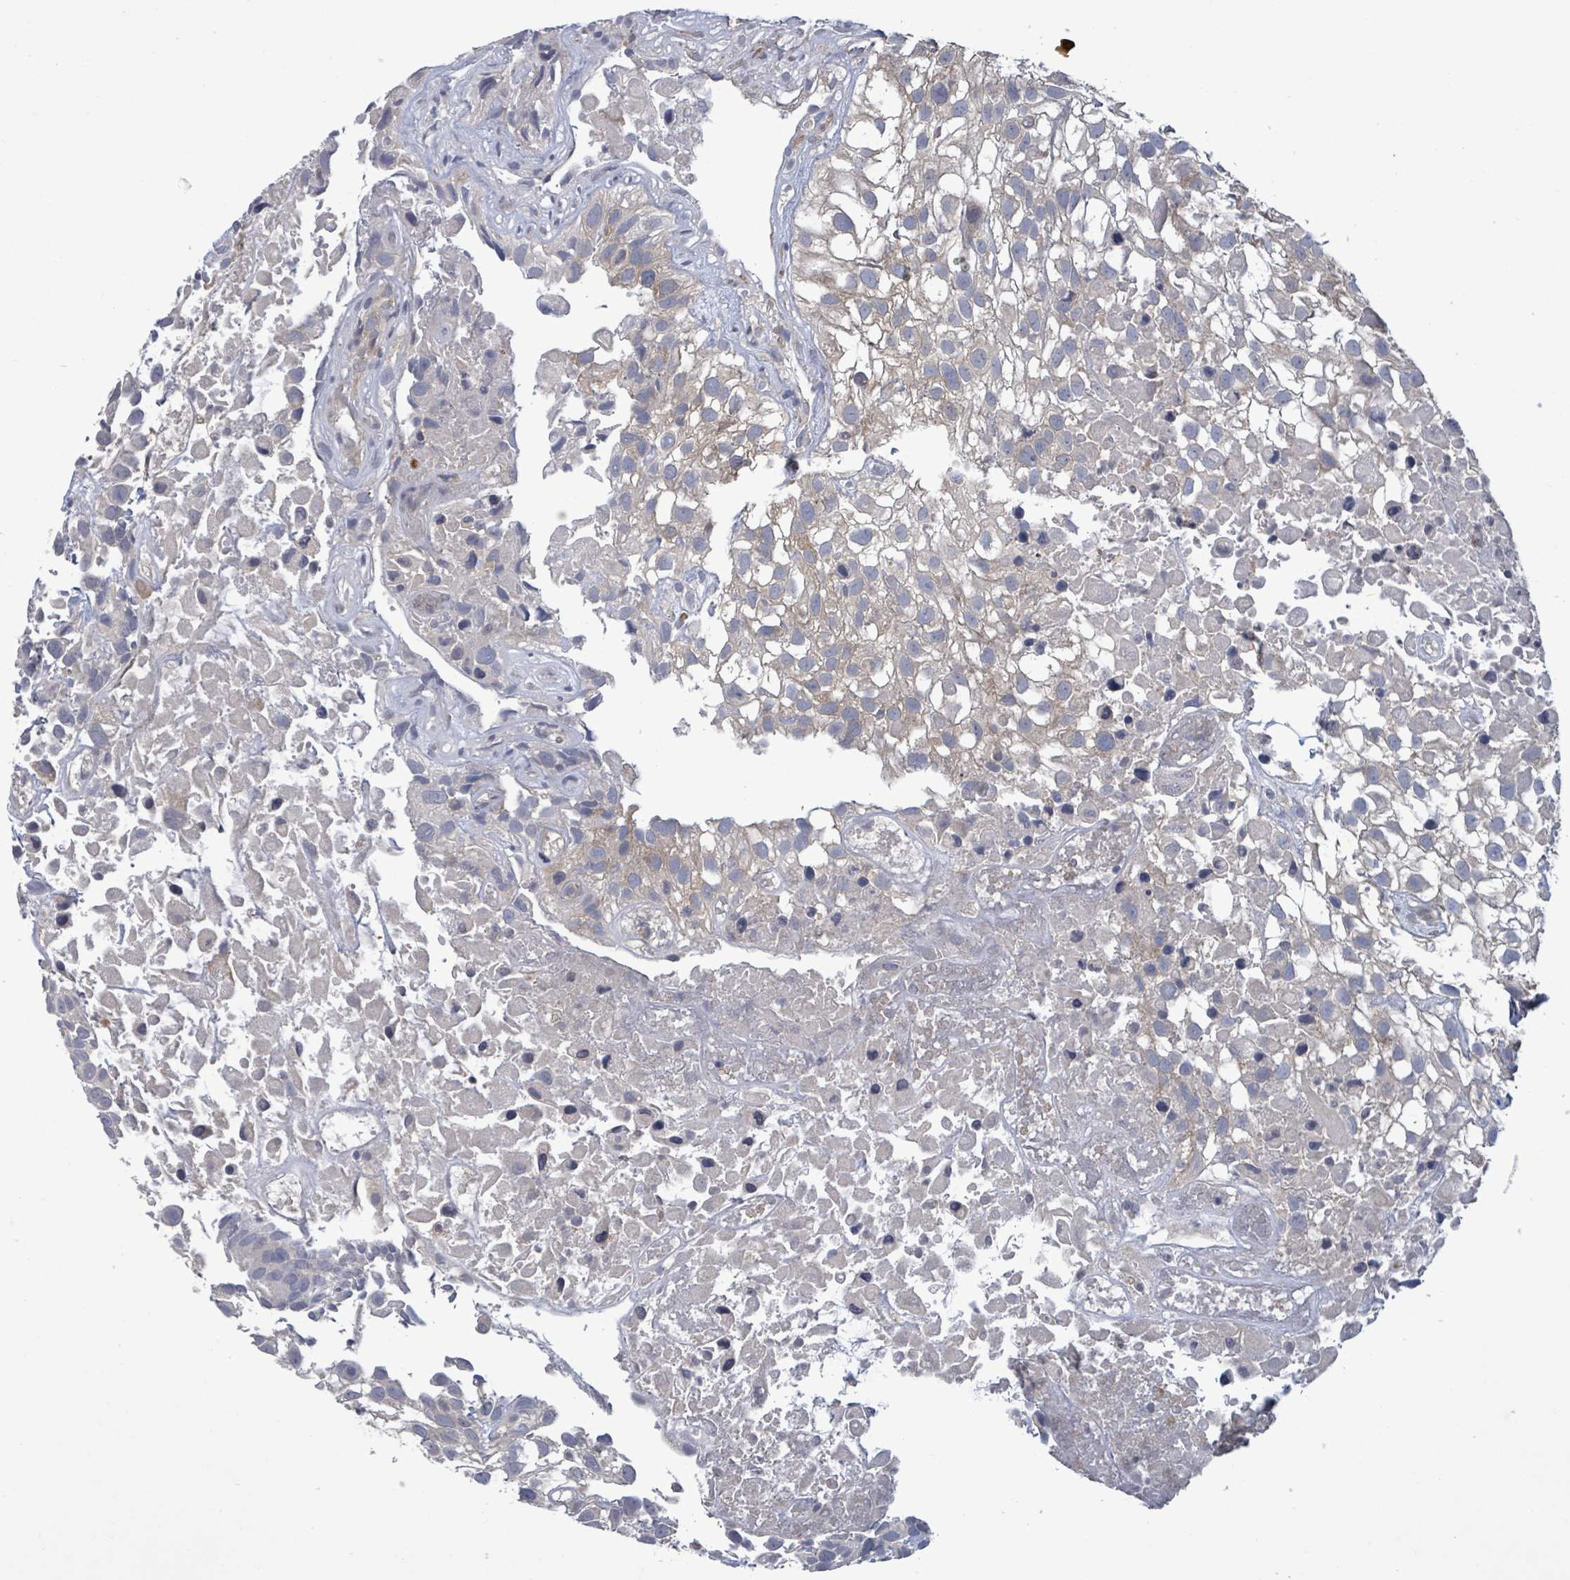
{"staining": {"intensity": "weak", "quantity": "<25%", "location": "cytoplasmic/membranous"}, "tissue": "urothelial cancer", "cell_type": "Tumor cells", "image_type": "cancer", "snomed": [{"axis": "morphology", "description": "Urothelial carcinoma, High grade"}, {"axis": "topography", "description": "Urinary bladder"}], "caption": "Protein analysis of urothelial carcinoma (high-grade) displays no significant expression in tumor cells.", "gene": "SERPINE3", "patient": {"sex": "male", "age": 56}}